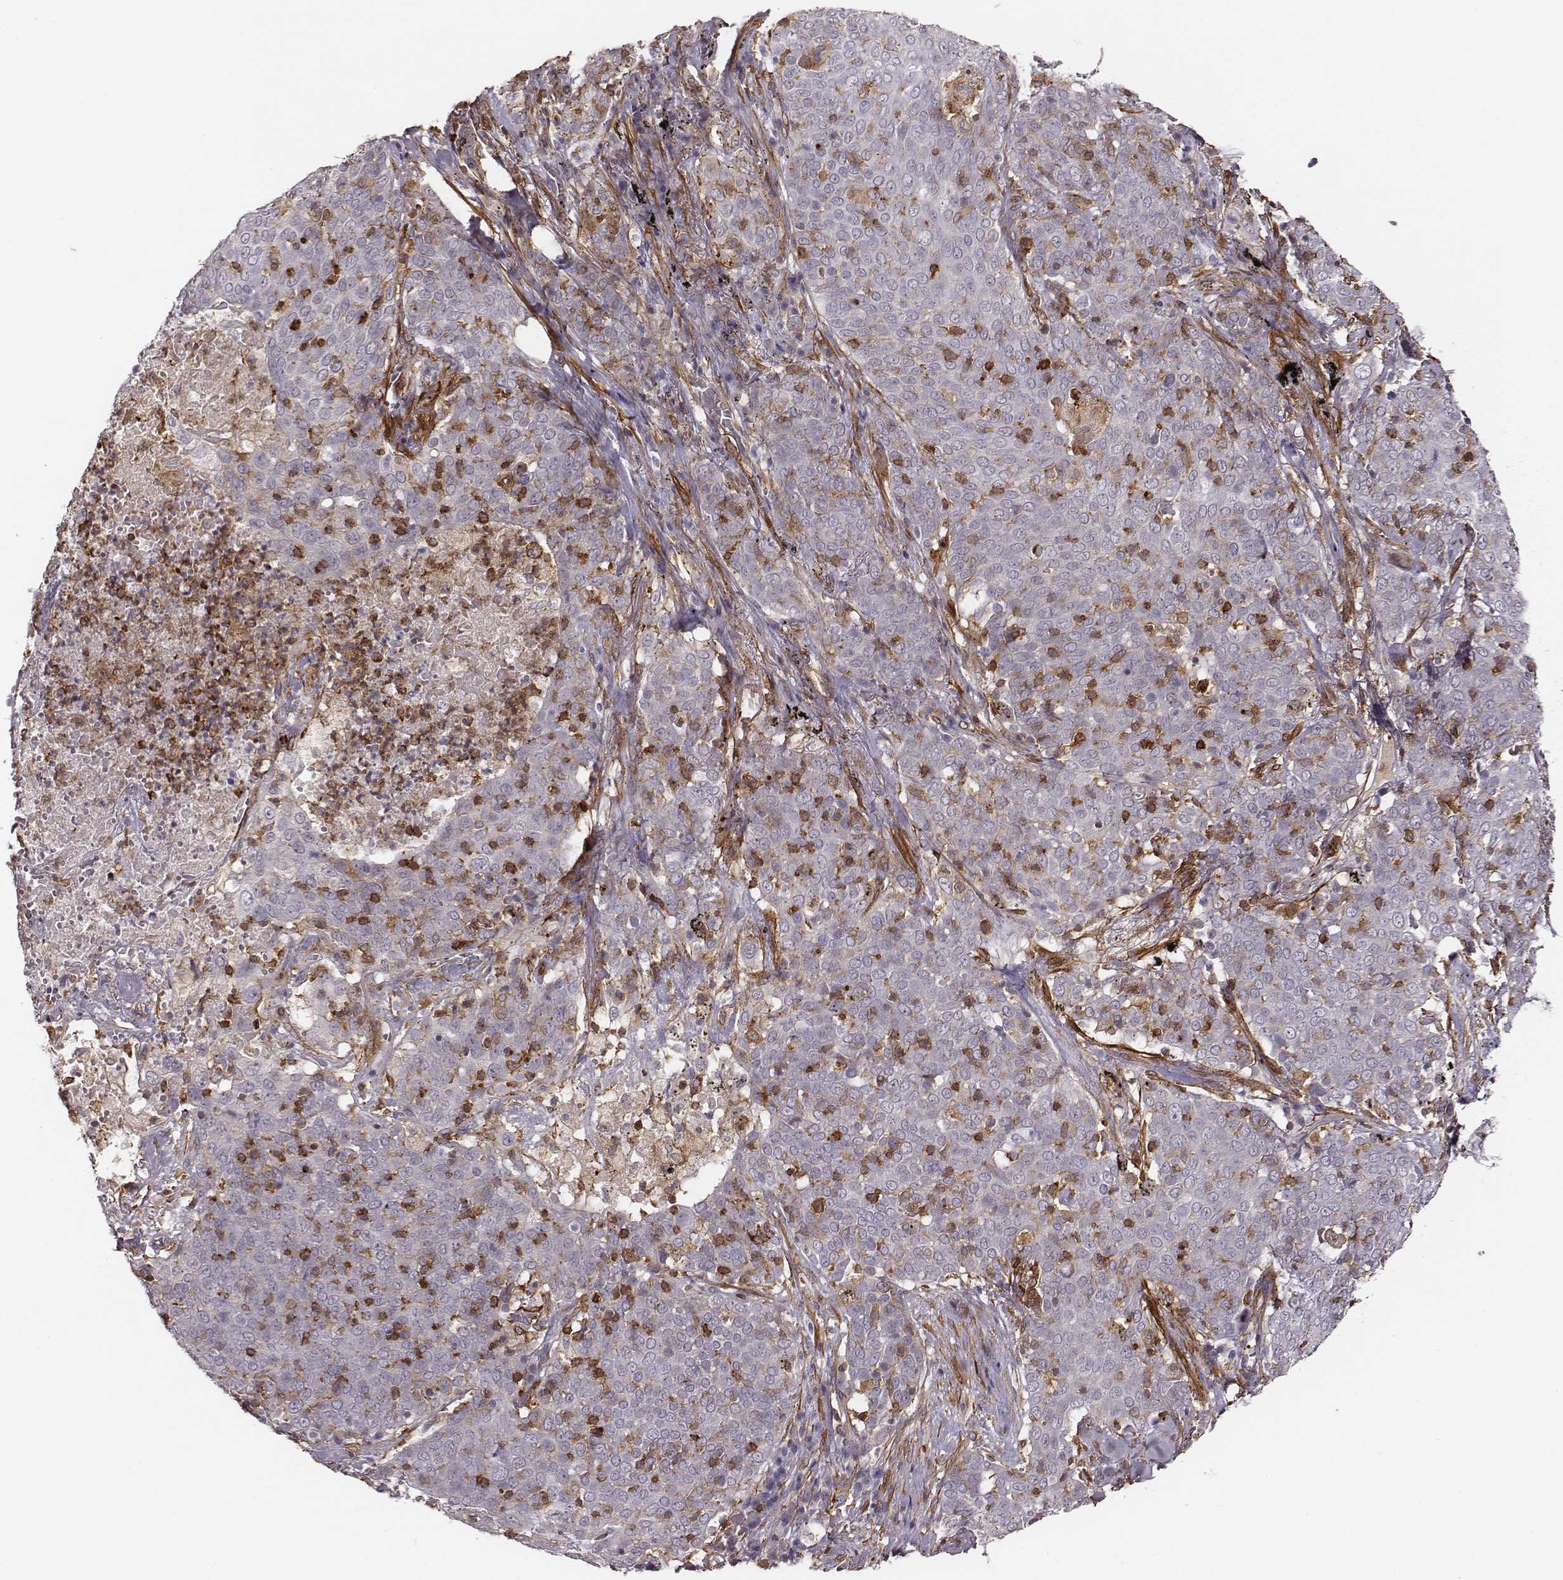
{"staining": {"intensity": "negative", "quantity": "none", "location": "none"}, "tissue": "lung cancer", "cell_type": "Tumor cells", "image_type": "cancer", "snomed": [{"axis": "morphology", "description": "Squamous cell carcinoma, NOS"}, {"axis": "topography", "description": "Lung"}], "caption": "Lung cancer (squamous cell carcinoma) stained for a protein using IHC exhibits no positivity tumor cells.", "gene": "ZYX", "patient": {"sex": "male", "age": 82}}